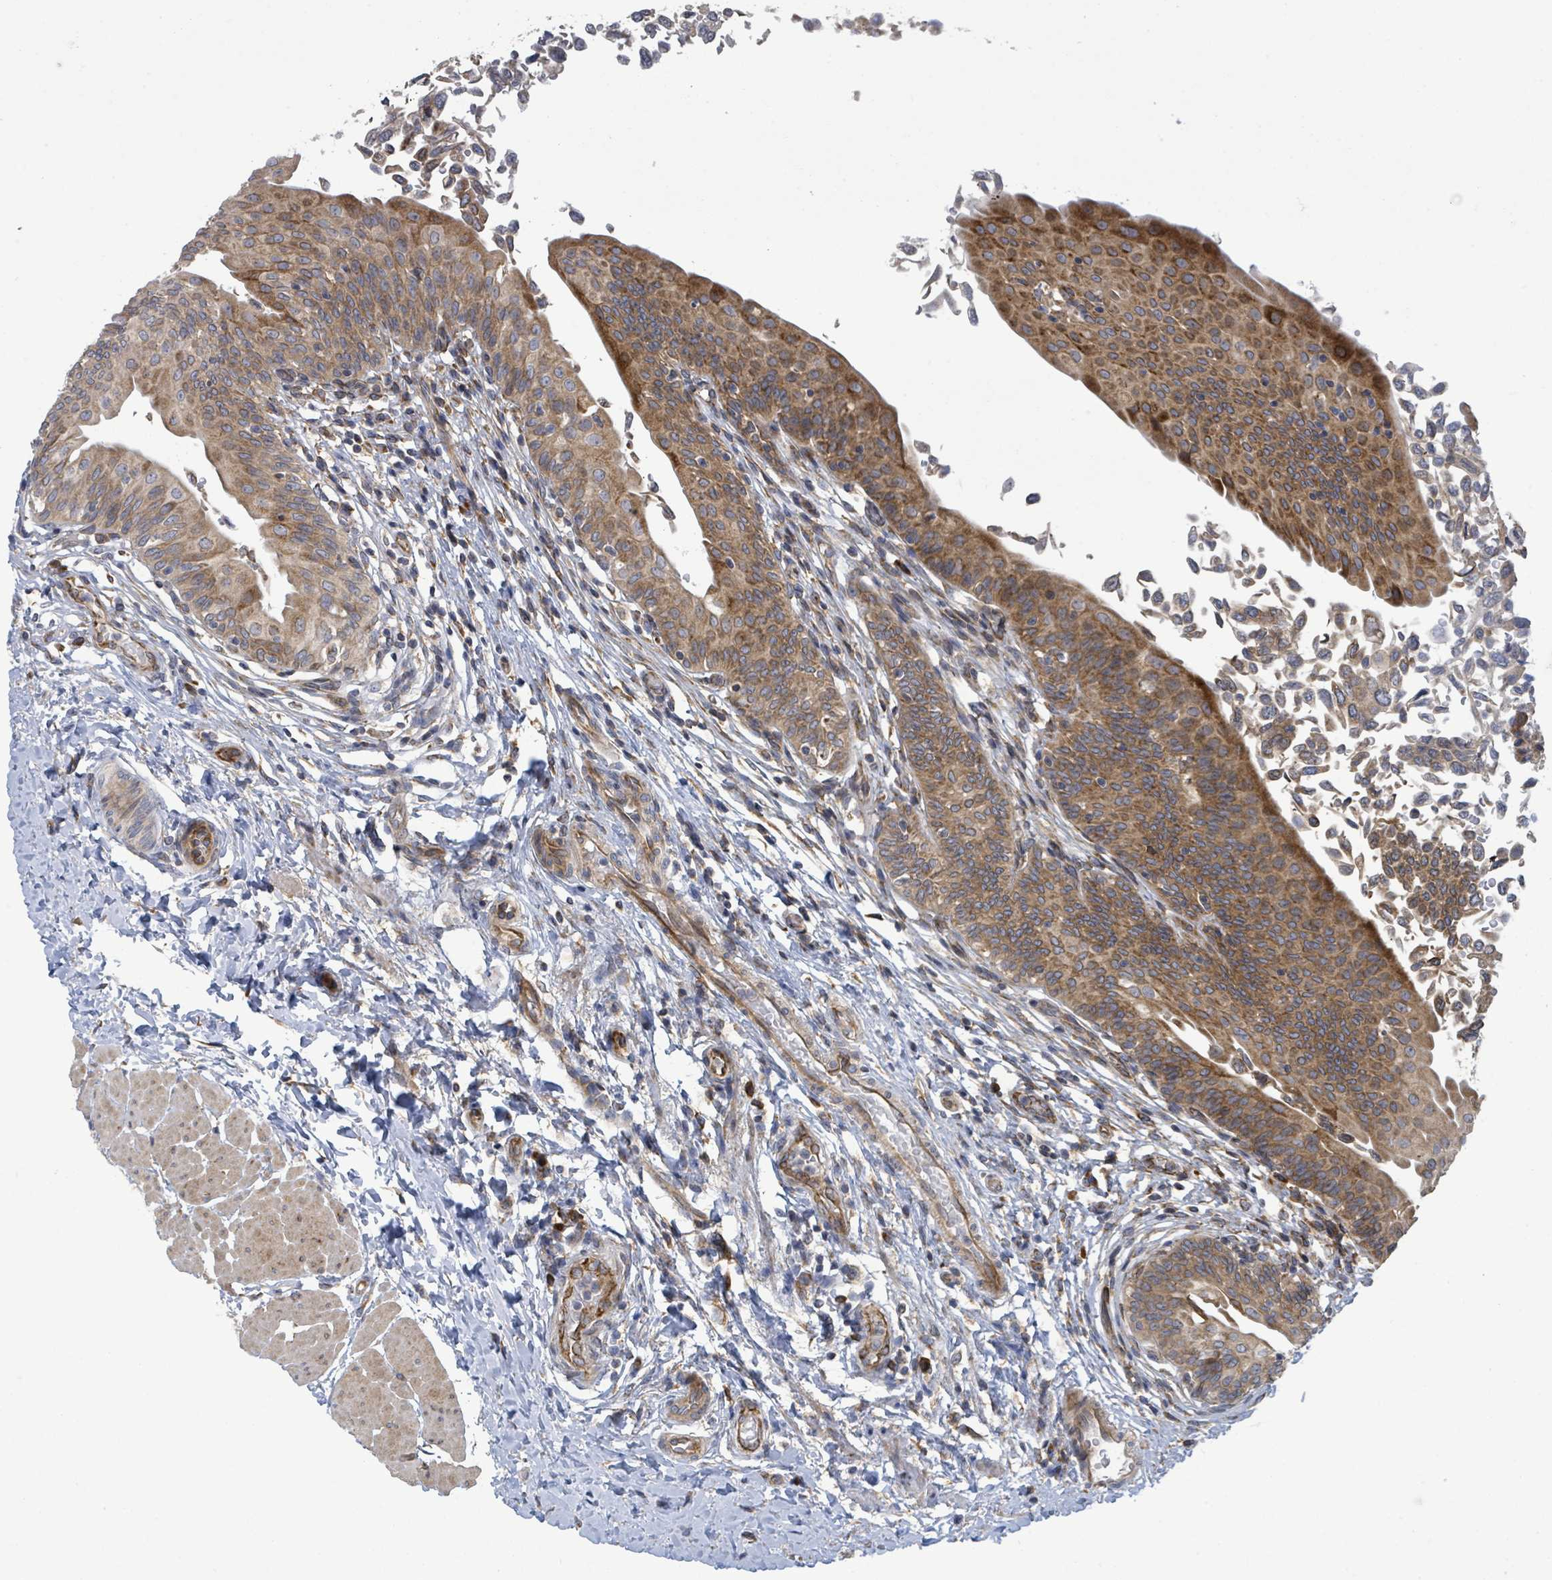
{"staining": {"intensity": "moderate", "quantity": ">75%", "location": "cytoplasmic/membranous"}, "tissue": "urothelial cancer", "cell_type": "Tumor cells", "image_type": "cancer", "snomed": [{"axis": "morphology", "description": "Urothelial carcinoma, NOS"}, {"axis": "topography", "description": "Urinary bladder"}], "caption": "Moderate cytoplasmic/membranous positivity is identified in approximately >75% of tumor cells in urothelial cancer.", "gene": "NOMO1", "patient": {"sex": "male", "age": 59}}